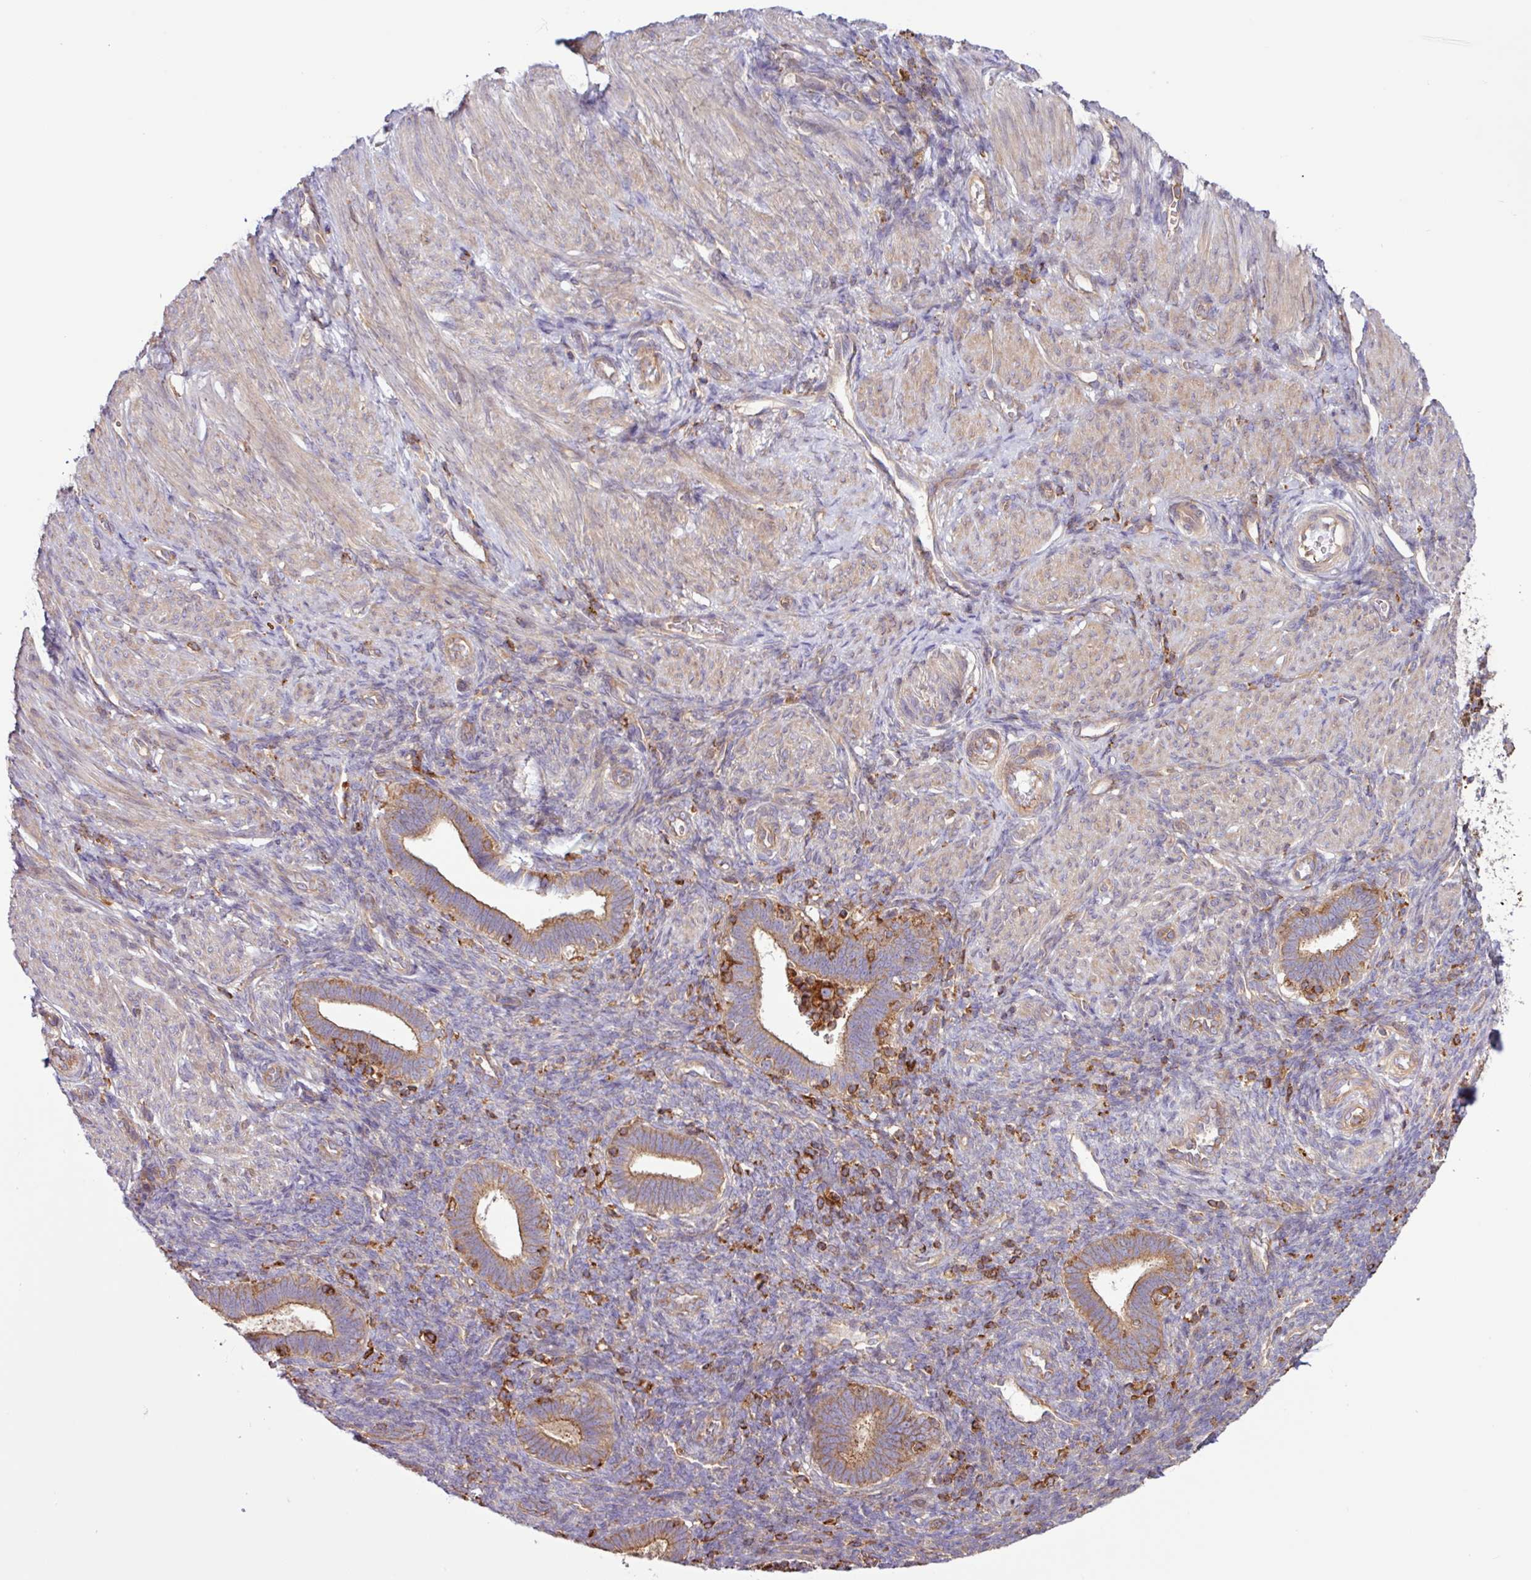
{"staining": {"intensity": "weak", "quantity": "<25%", "location": "cytoplasmic/membranous"}, "tissue": "endometrium", "cell_type": "Cells in endometrial stroma", "image_type": "normal", "snomed": [{"axis": "morphology", "description": "Normal tissue, NOS"}, {"axis": "topography", "description": "Endometrium"}], "caption": "Histopathology image shows no significant protein expression in cells in endometrial stroma of normal endometrium.", "gene": "ACTR3B", "patient": {"sex": "female", "age": 34}}